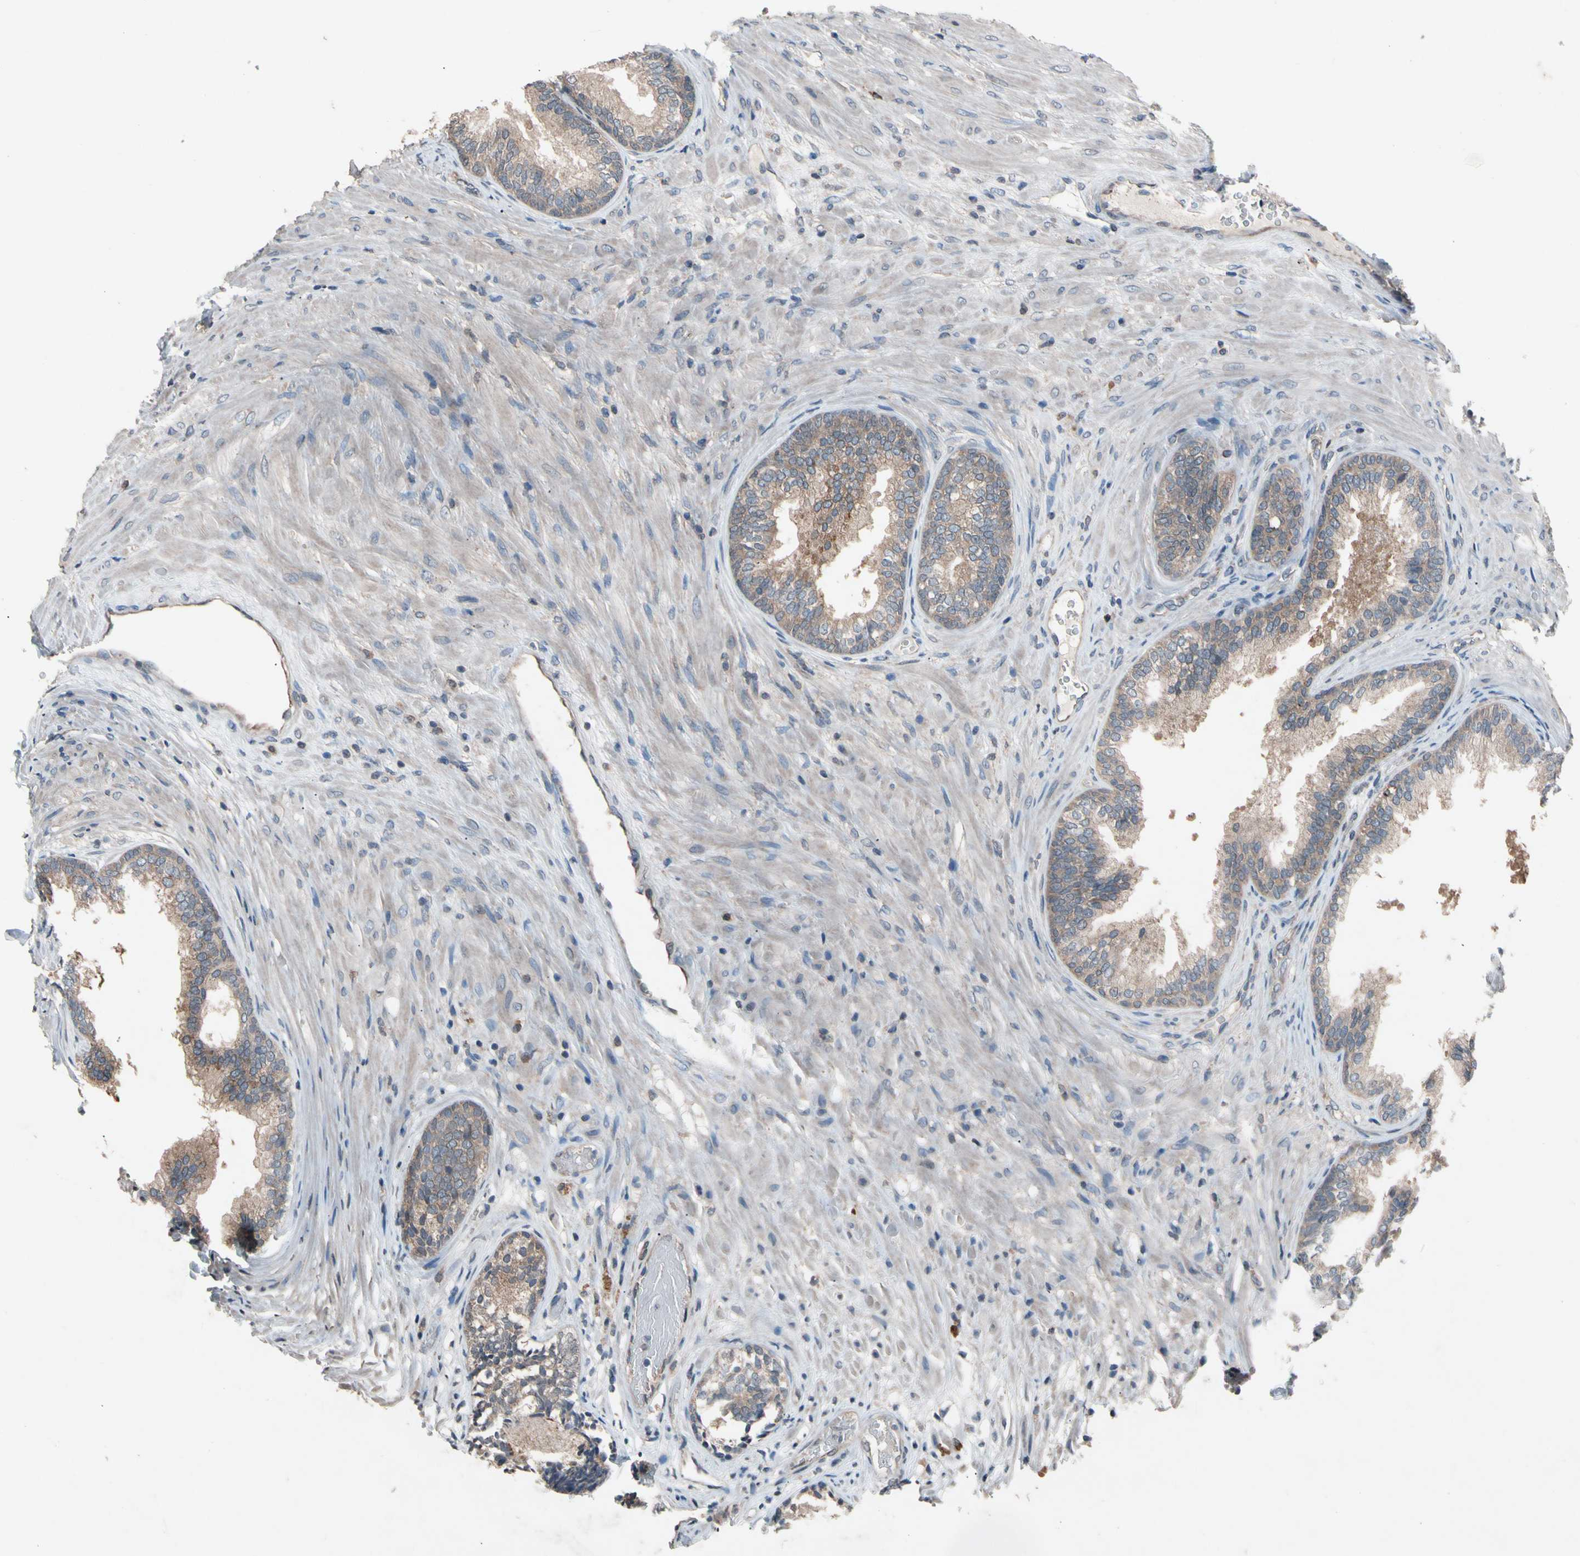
{"staining": {"intensity": "weak", "quantity": ">75%", "location": "cytoplasmic/membranous"}, "tissue": "prostate", "cell_type": "Glandular cells", "image_type": "normal", "snomed": [{"axis": "morphology", "description": "Normal tissue, NOS"}, {"axis": "topography", "description": "Prostate"}], "caption": "Protein expression analysis of normal prostate displays weak cytoplasmic/membranous positivity in approximately >75% of glandular cells. (Stains: DAB (3,3'-diaminobenzidine) in brown, nuclei in blue, Microscopy: brightfield microscopy at high magnification).", "gene": "PRDX4", "patient": {"sex": "male", "age": 76}}